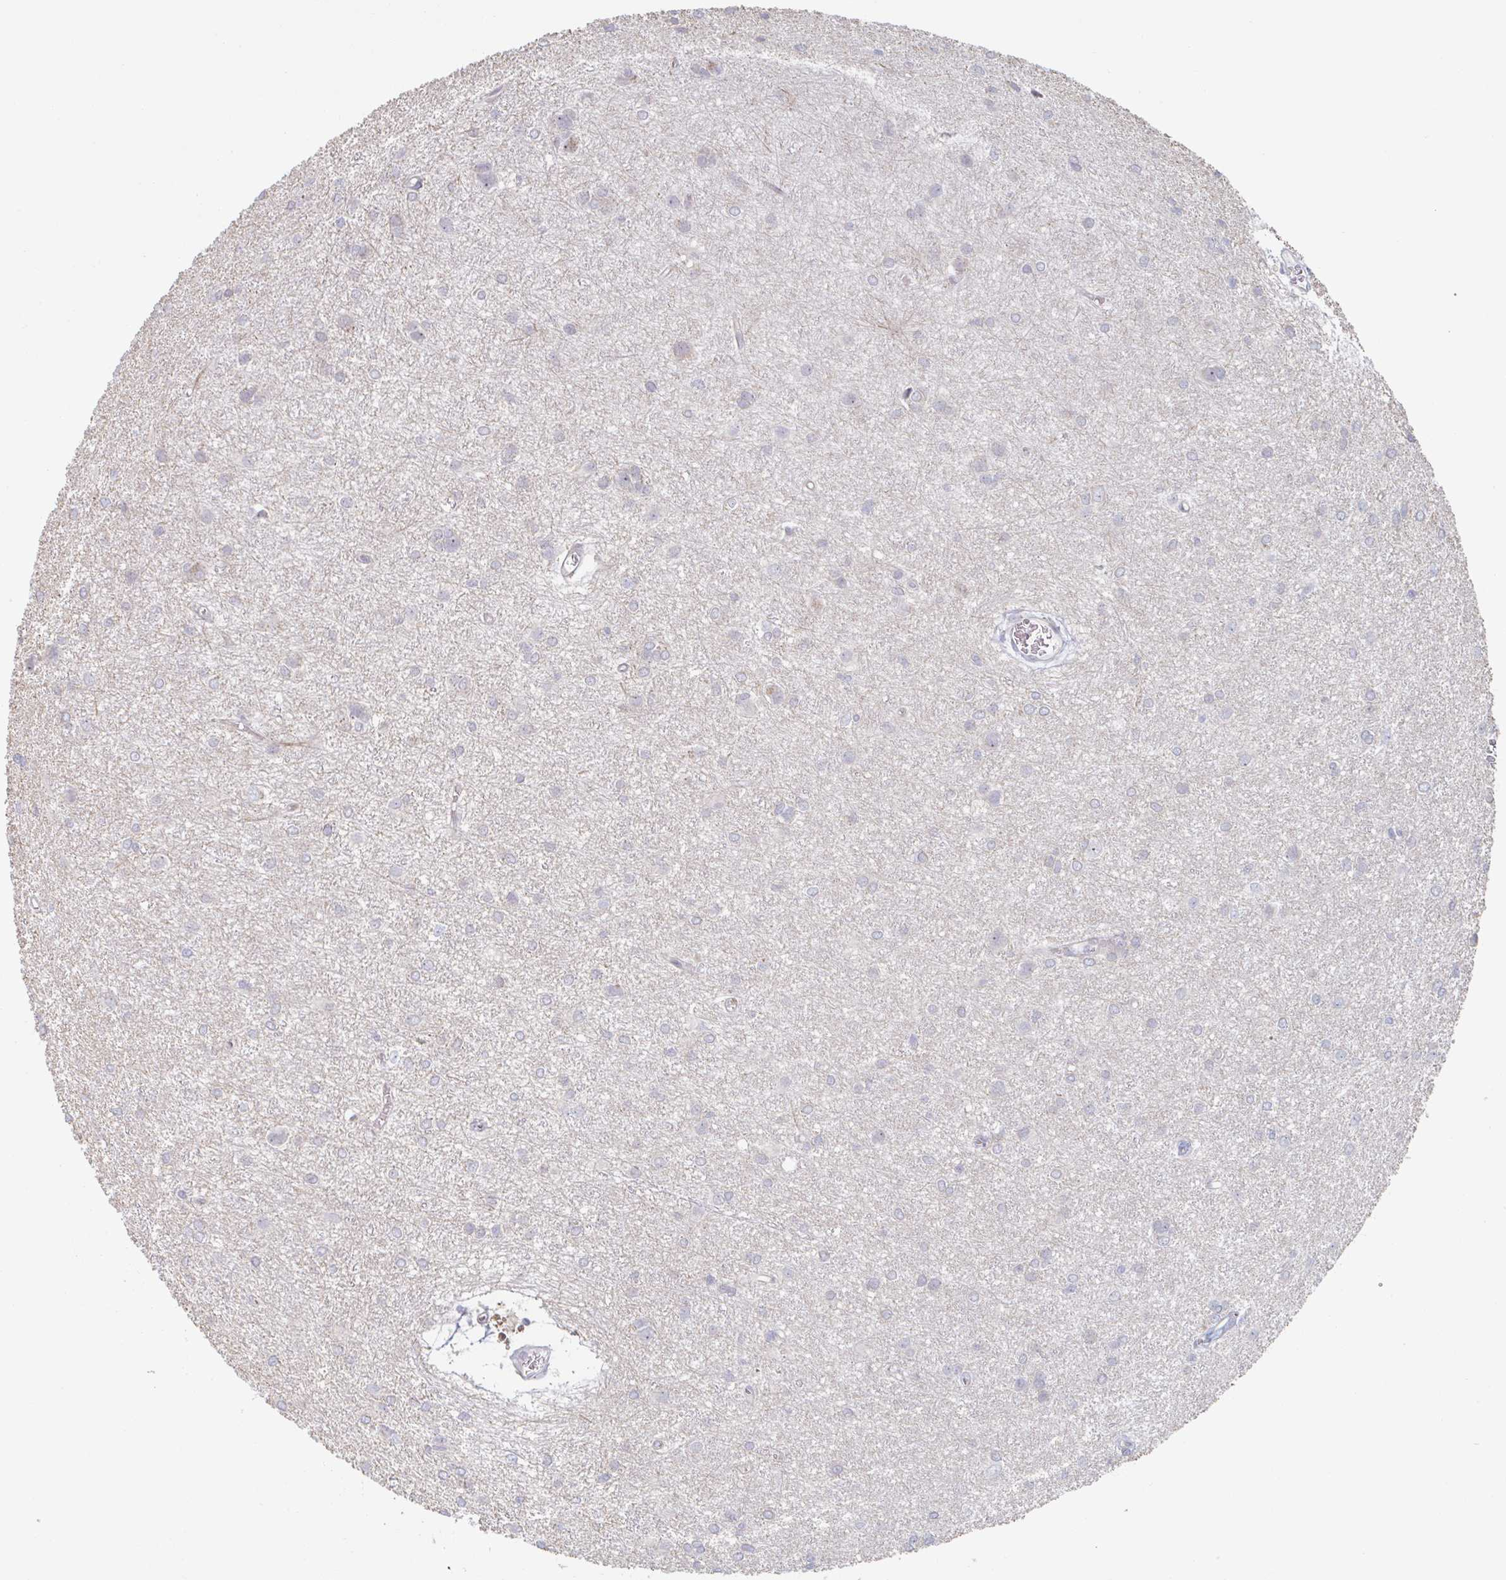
{"staining": {"intensity": "negative", "quantity": "none", "location": "none"}, "tissue": "glioma", "cell_type": "Tumor cells", "image_type": "cancer", "snomed": [{"axis": "morphology", "description": "Glioma, malignant, High grade"}, {"axis": "topography", "description": "Brain"}], "caption": "The IHC histopathology image has no significant expression in tumor cells of glioma tissue.", "gene": "TRAPPC10", "patient": {"sex": "female", "age": 50}}